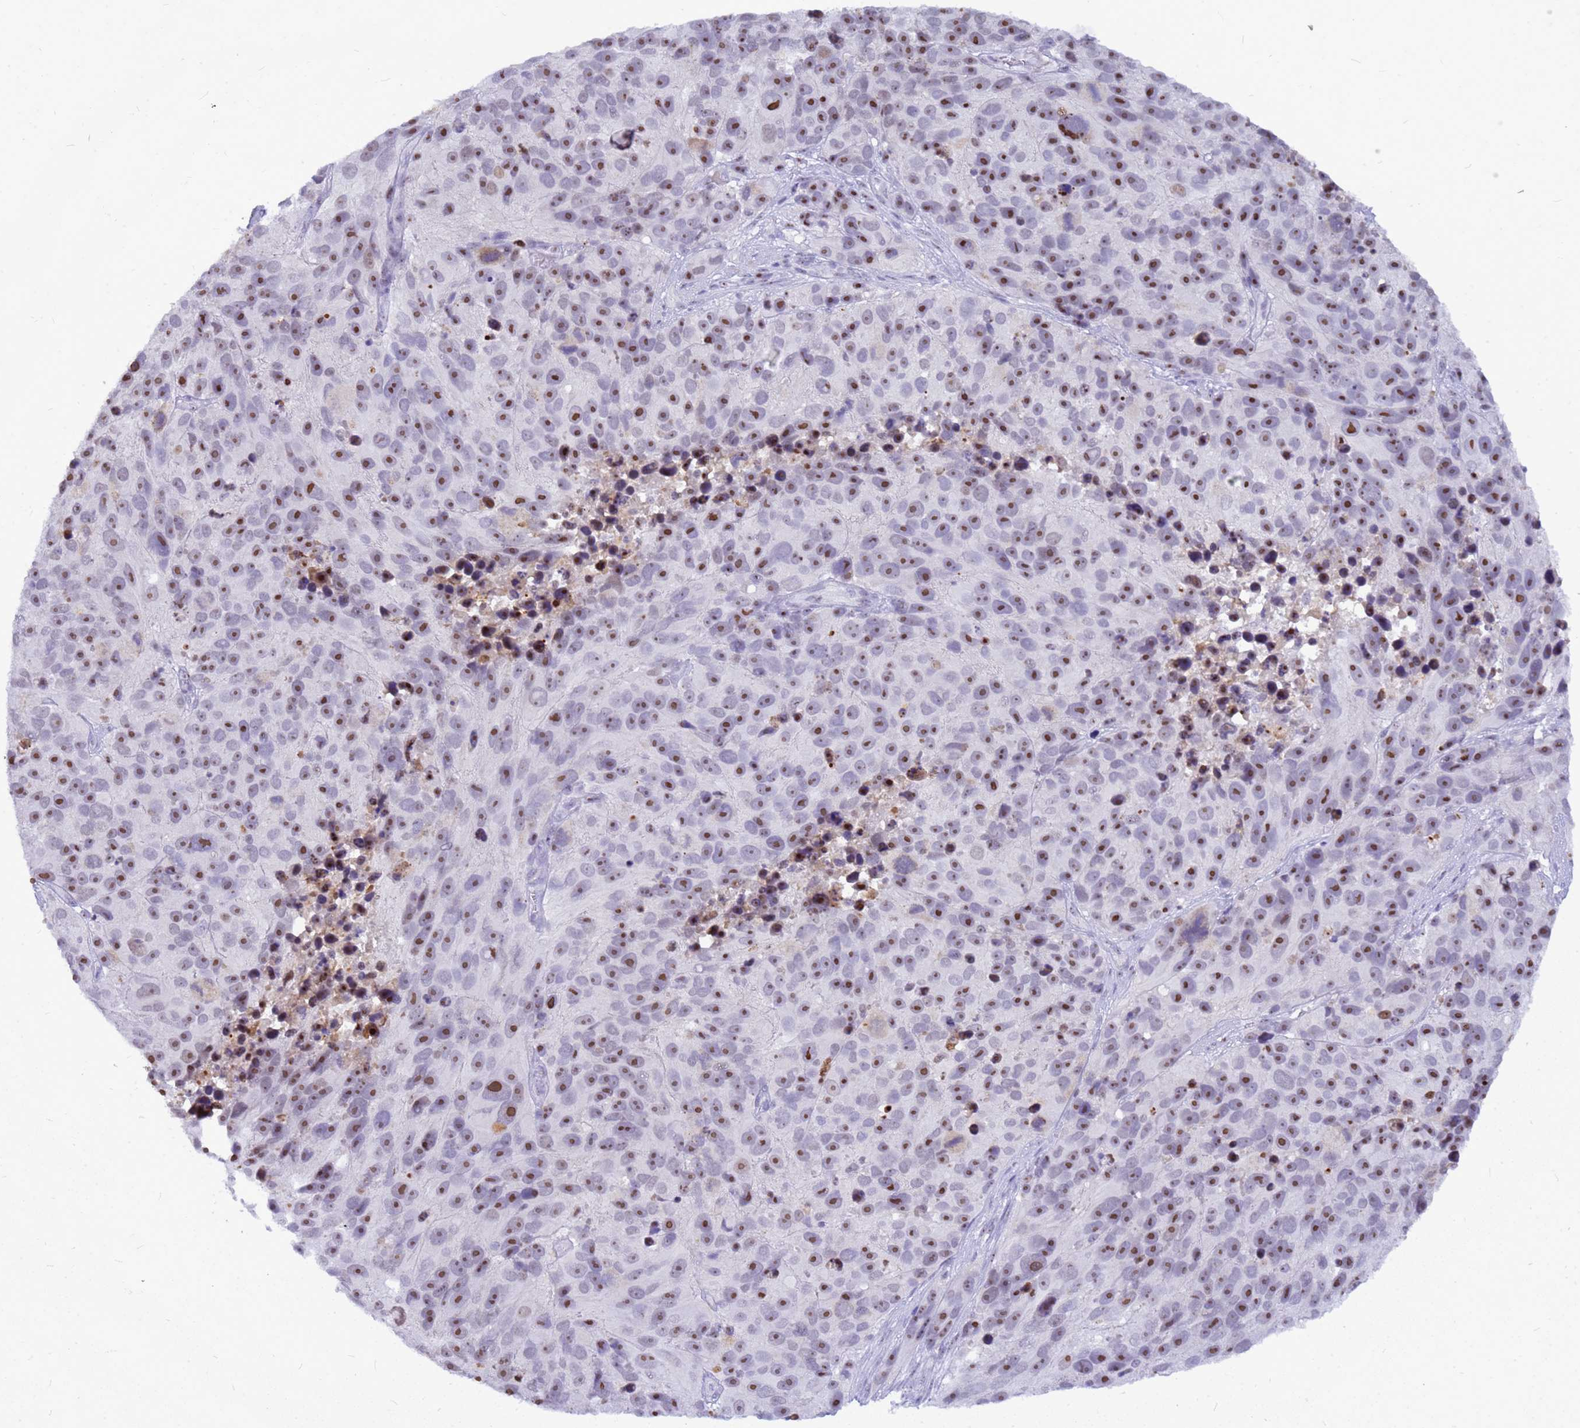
{"staining": {"intensity": "moderate", "quantity": ">75%", "location": "nuclear"}, "tissue": "melanoma", "cell_type": "Tumor cells", "image_type": "cancer", "snomed": [{"axis": "morphology", "description": "Malignant melanoma, NOS"}, {"axis": "topography", "description": "Skin"}], "caption": "This histopathology image exhibits malignant melanoma stained with immunohistochemistry to label a protein in brown. The nuclear of tumor cells show moderate positivity for the protein. Nuclei are counter-stained blue.", "gene": "DMRTC2", "patient": {"sex": "male", "age": 84}}